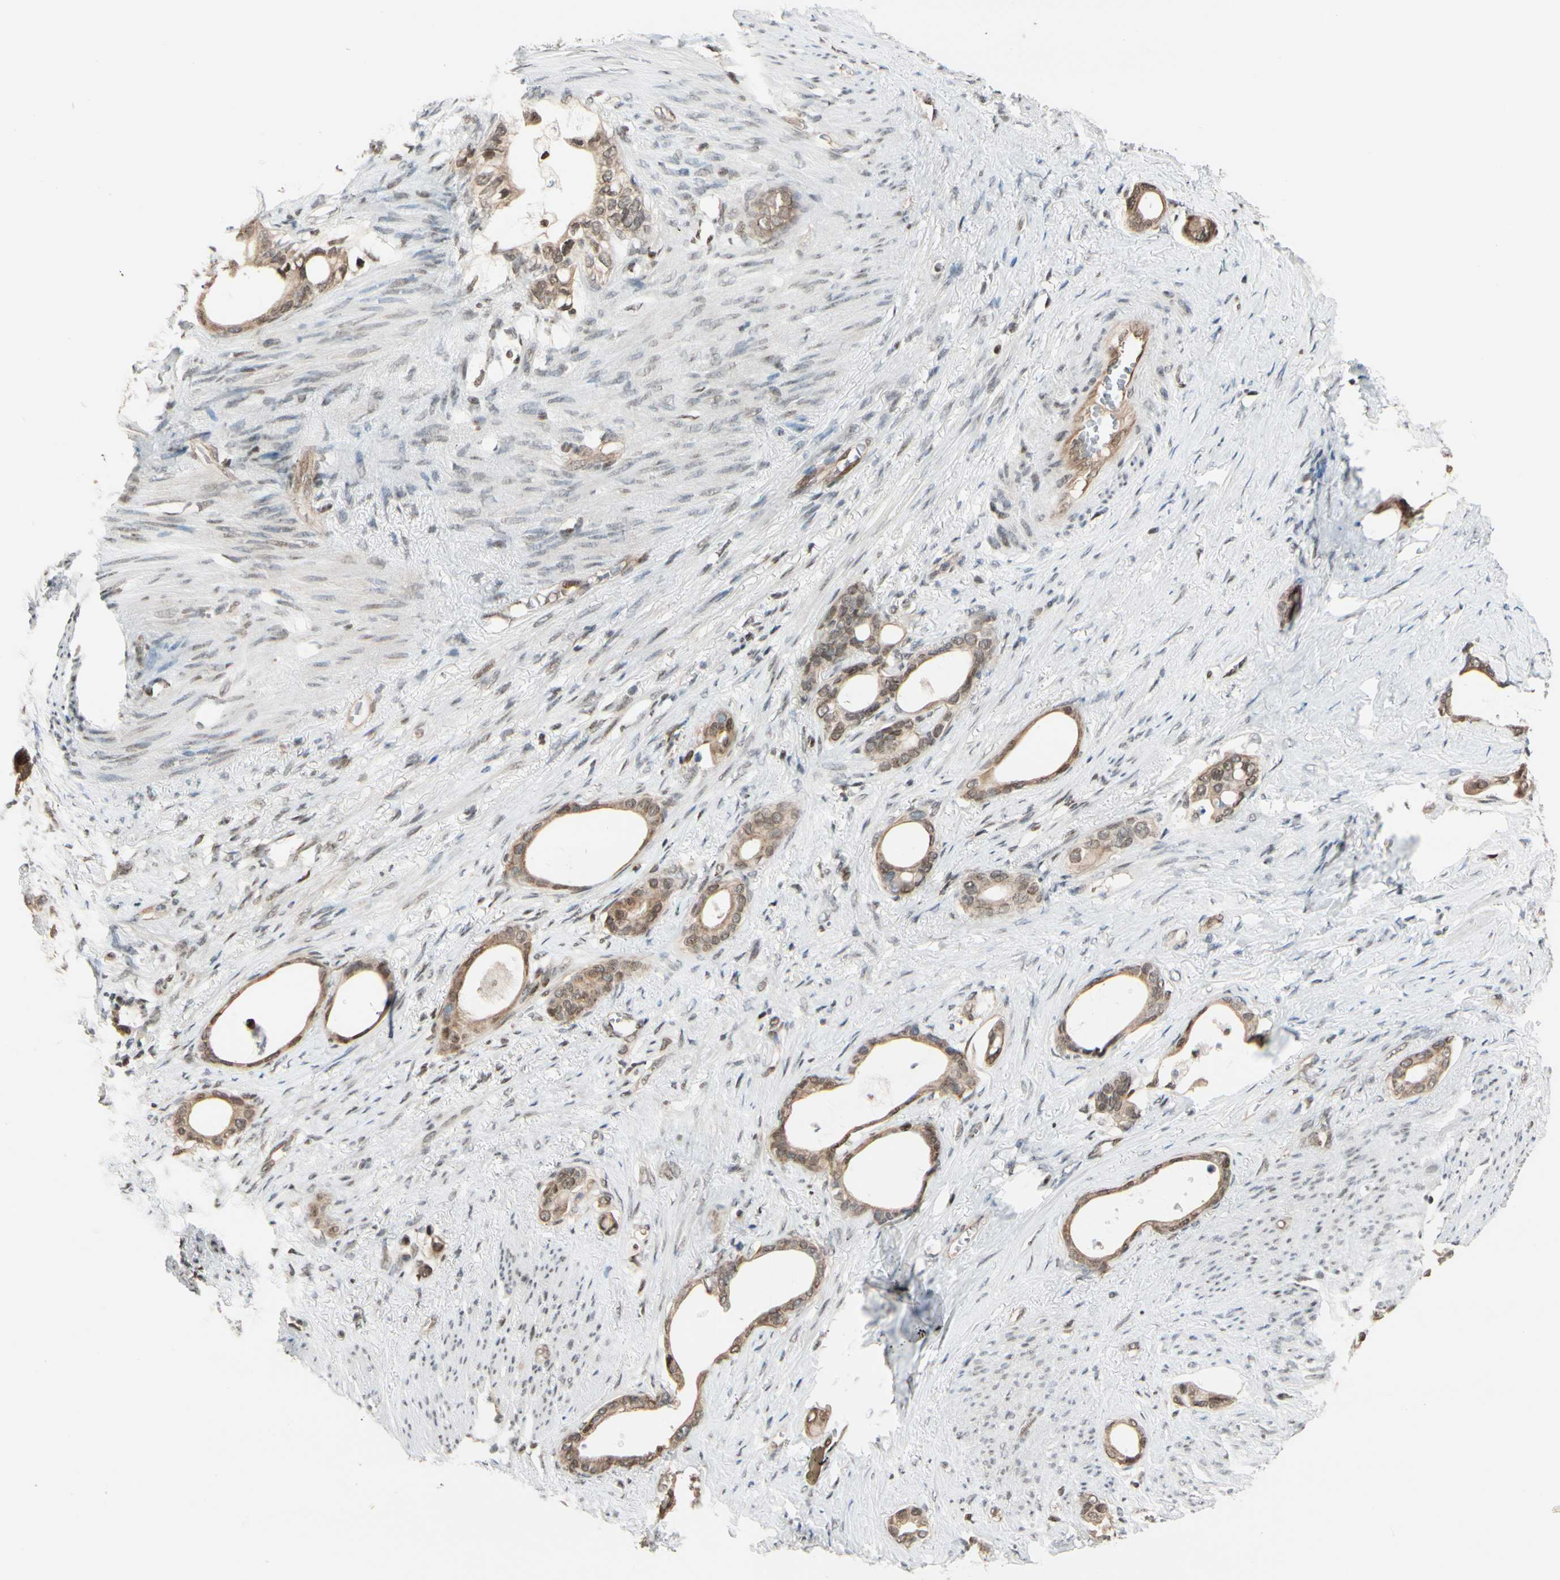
{"staining": {"intensity": "moderate", "quantity": ">75%", "location": "cytoplasmic/membranous,nuclear"}, "tissue": "stomach cancer", "cell_type": "Tumor cells", "image_type": "cancer", "snomed": [{"axis": "morphology", "description": "Adenocarcinoma, NOS"}, {"axis": "topography", "description": "Stomach"}], "caption": "IHC image of stomach cancer (adenocarcinoma) stained for a protein (brown), which demonstrates medium levels of moderate cytoplasmic/membranous and nuclear staining in about >75% of tumor cells.", "gene": "SUFU", "patient": {"sex": "female", "age": 75}}